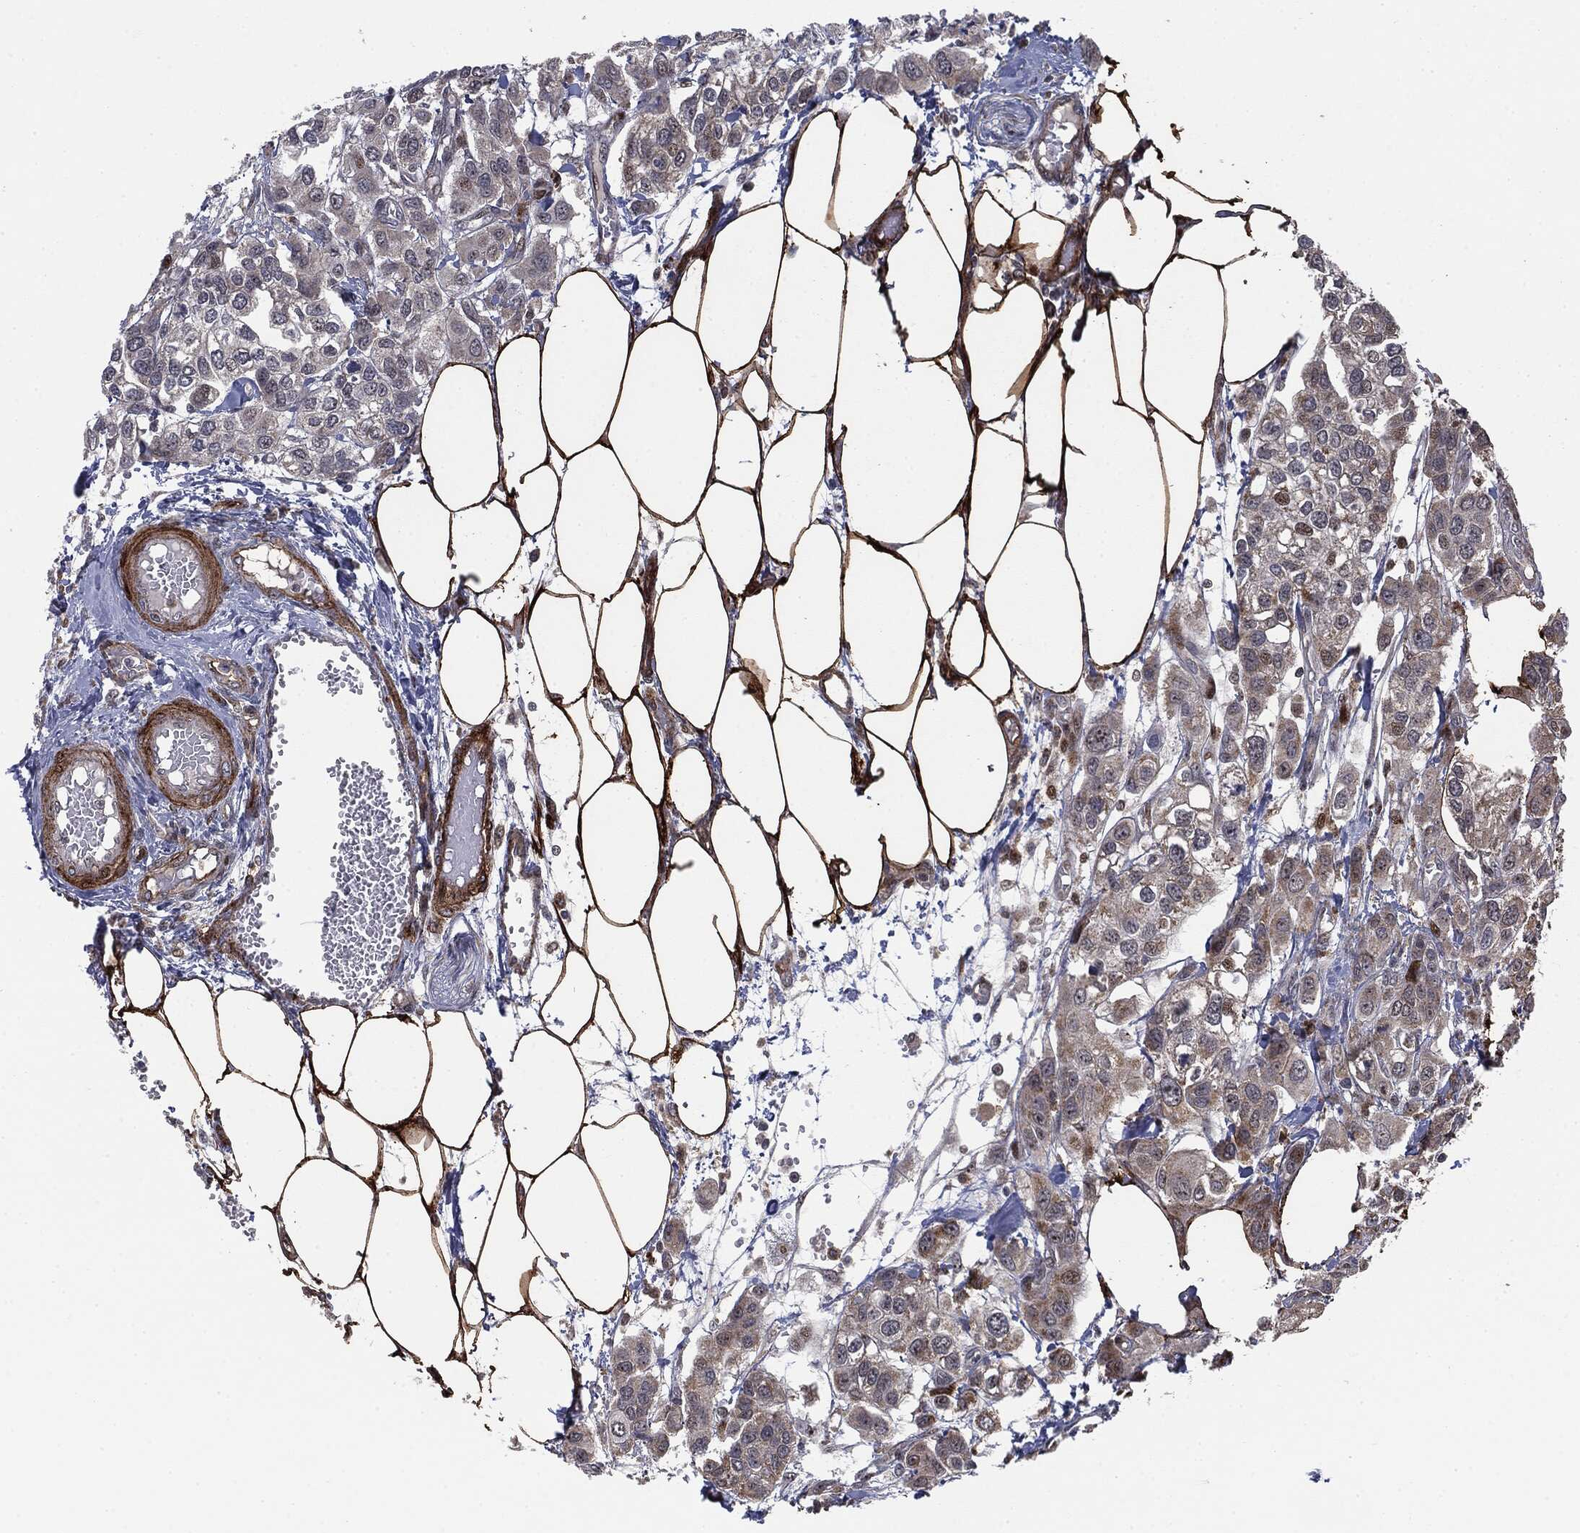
{"staining": {"intensity": "weak", "quantity": "<25%", "location": "cytoplasmic/membranous"}, "tissue": "urothelial cancer", "cell_type": "Tumor cells", "image_type": "cancer", "snomed": [{"axis": "morphology", "description": "Urothelial carcinoma, High grade"}, {"axis": "topography", "description": "Urinary bladder"}], "caption": "DAB (3,3'-diaminobenzidine) immunohistochemical staining of urothelial cancer shows no significant positivity in tumor cells.", "gene": "PTEN", "patient": {"sex": "male", "age": 67}}